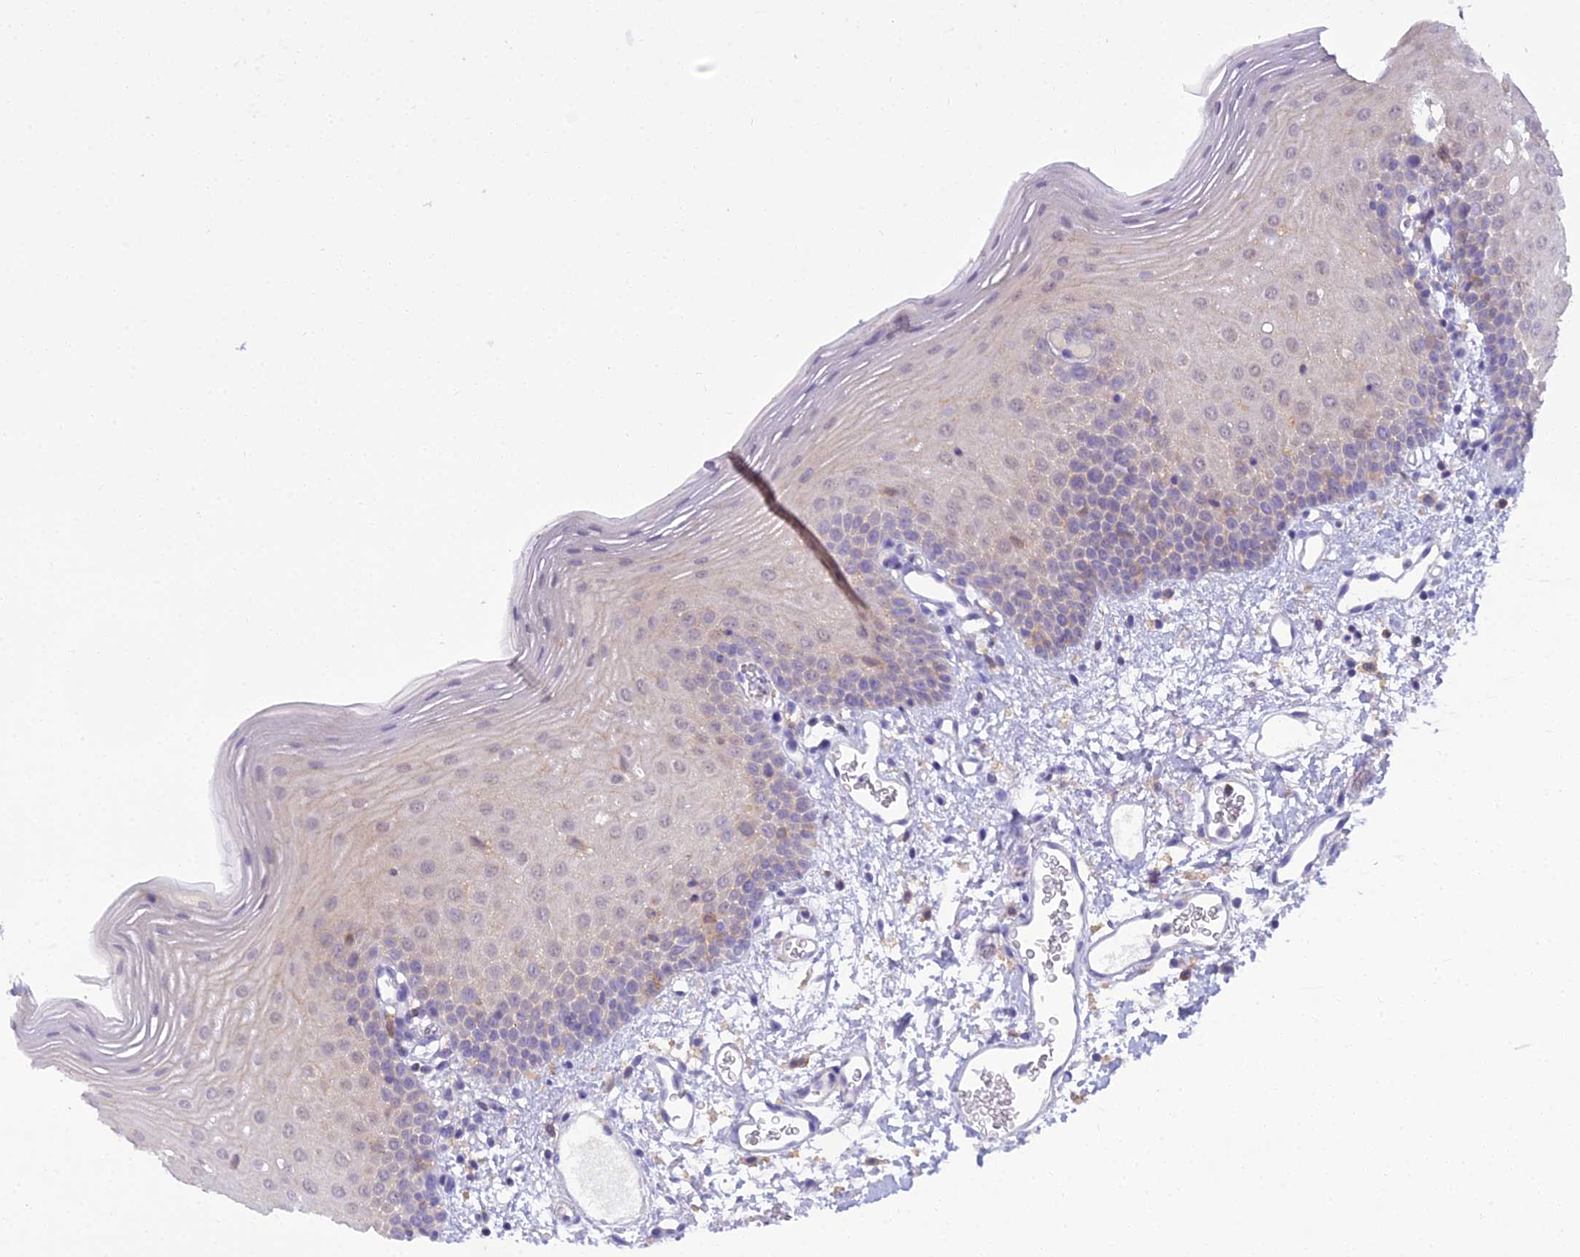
{"staining": {"intensity": "weak", "quantity": "<25%", "location": "cytoplasmic/membranous,nuclear"}, "tissue": "oral mucosa", "cell_type": "Squamous epithelial cells", "image_type": "normal", "snomed": [{"axis": "morphology", "description": "Normal tissue, NOS"}, {"axis": "topography", "description": "Oral tissue"}], "caption": "Immunohistochemistry photomicrograph of normal oral mucosa: oral mucosa stained with DAB (3,3'-diaminobenzidine) exhibits no significant protein positivity in squamous epithelial cells.", "gene": "BLNK", "patient": {"sex": "female", "age": 70}}